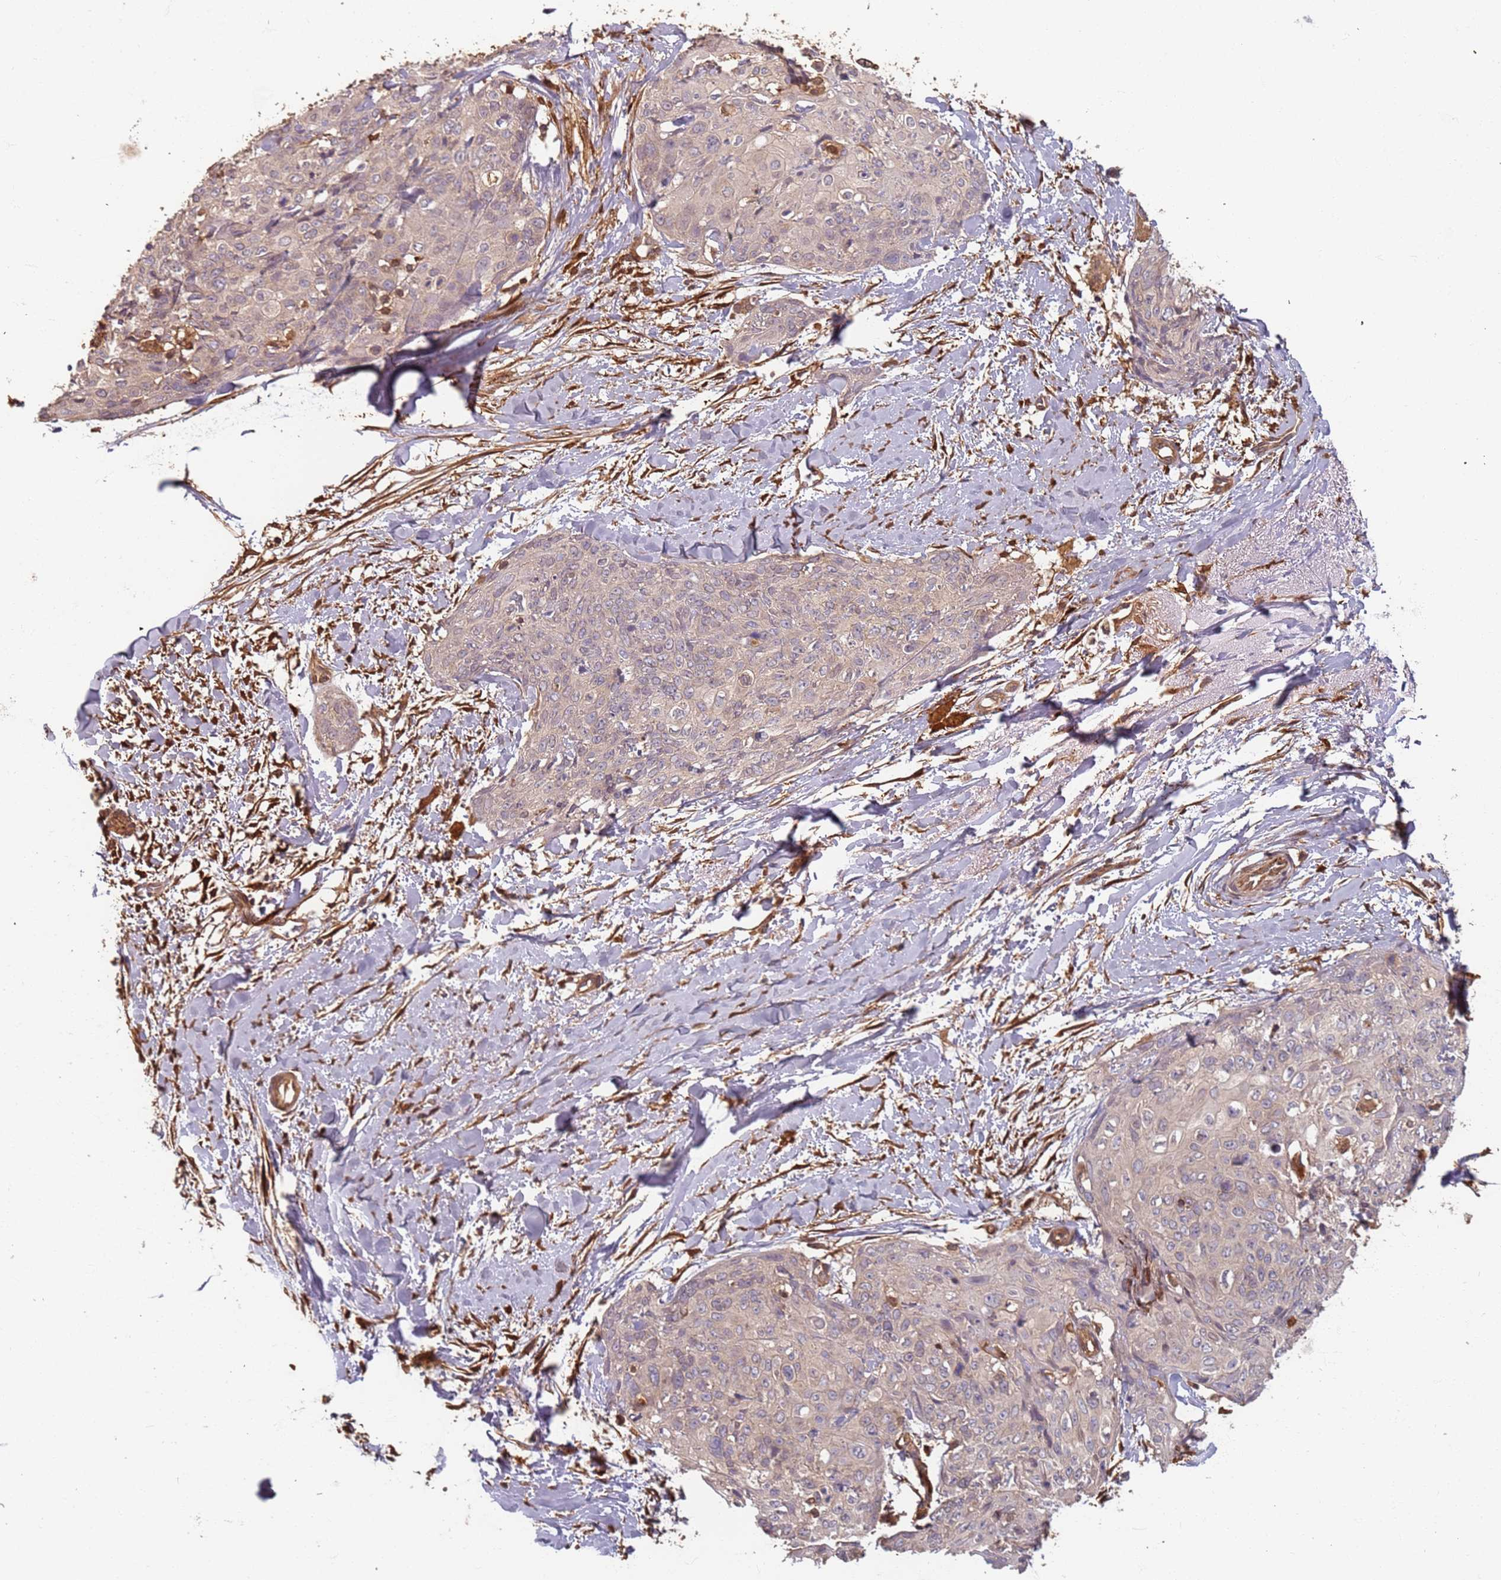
{"staining": {"intensity": "negative", "quantity": "none", "location": "none"}, "tissue": "skin cancer", "cell_type": "Tumor cells", "image_type": "cancer", "snomed": [{"axis": "morphology", "description": "Squamous cell carcinoma, NOS"}, {"axis": "topography", "description": "Skin"}, {"axis": "topography", "description": "Vulva"}], "caption": "DAB immunohistochemical staining of skin cancer displays no significant positivity in tumor cells.", "gene": "SDCCAG8", "patient": {"sex": "female", "age": 85}}